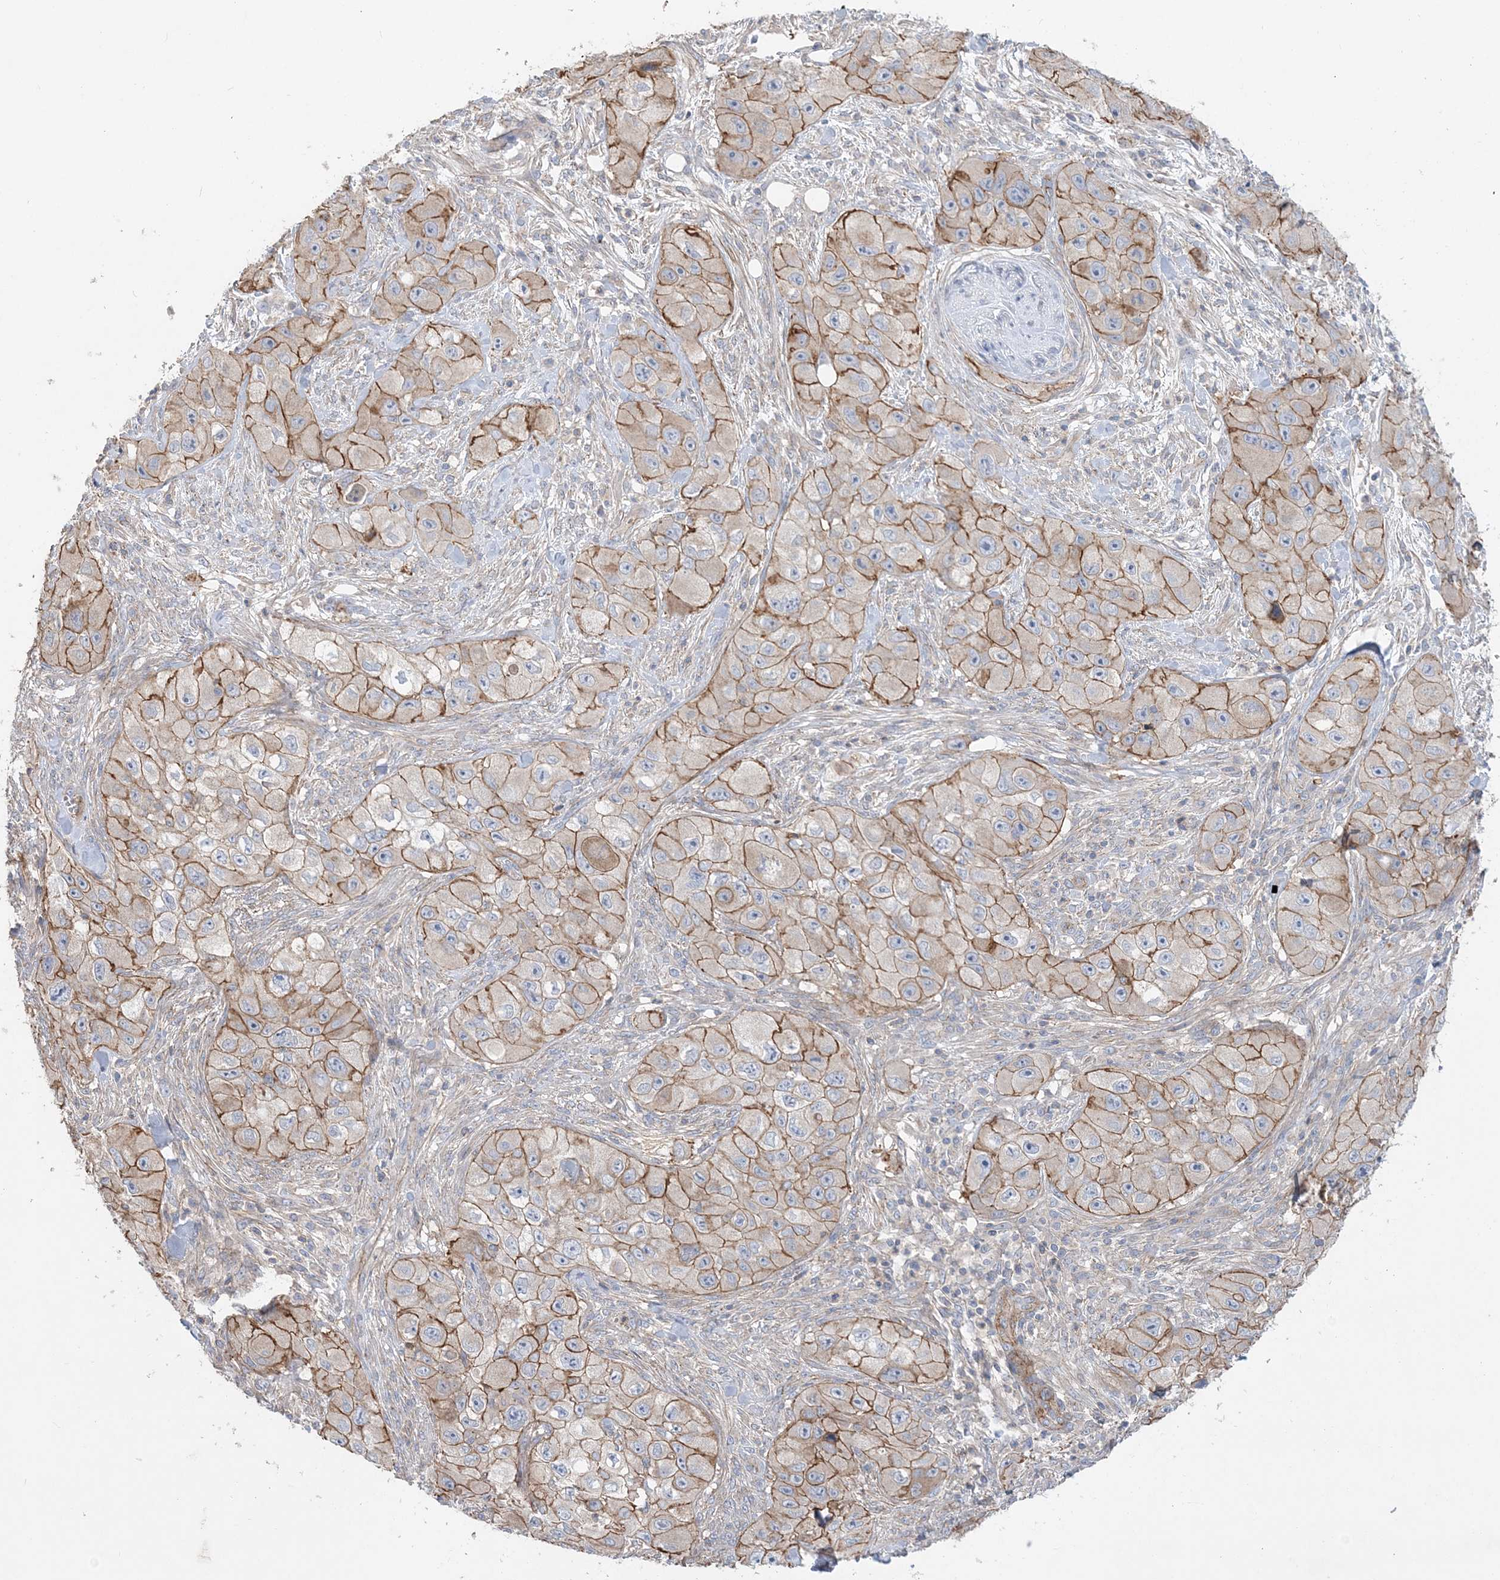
{"staining": {"intensity": "moderate", "quantity": ">75%", "location": "cytoplasmic/membranous"}, "tissue": "skin cancer", "cell_type": "Tumor cells", "image_type": "cancer", "snomed": [{"axis": "morphology", "description": "Squamous cell carcinoma, NOS"}, {"axis": "topography", "description": "Skin"}, {"axis": "topography", "description": "Subcutis"}], "caption": "Immunohistochemistry (DAB) staining of skin cancer demonstrates moderate cytoplasmic/membranous protein positivity in about >75% of tumor cells.", "gene": "PIGC", "patient": {"sex": "male", "age": 73}}